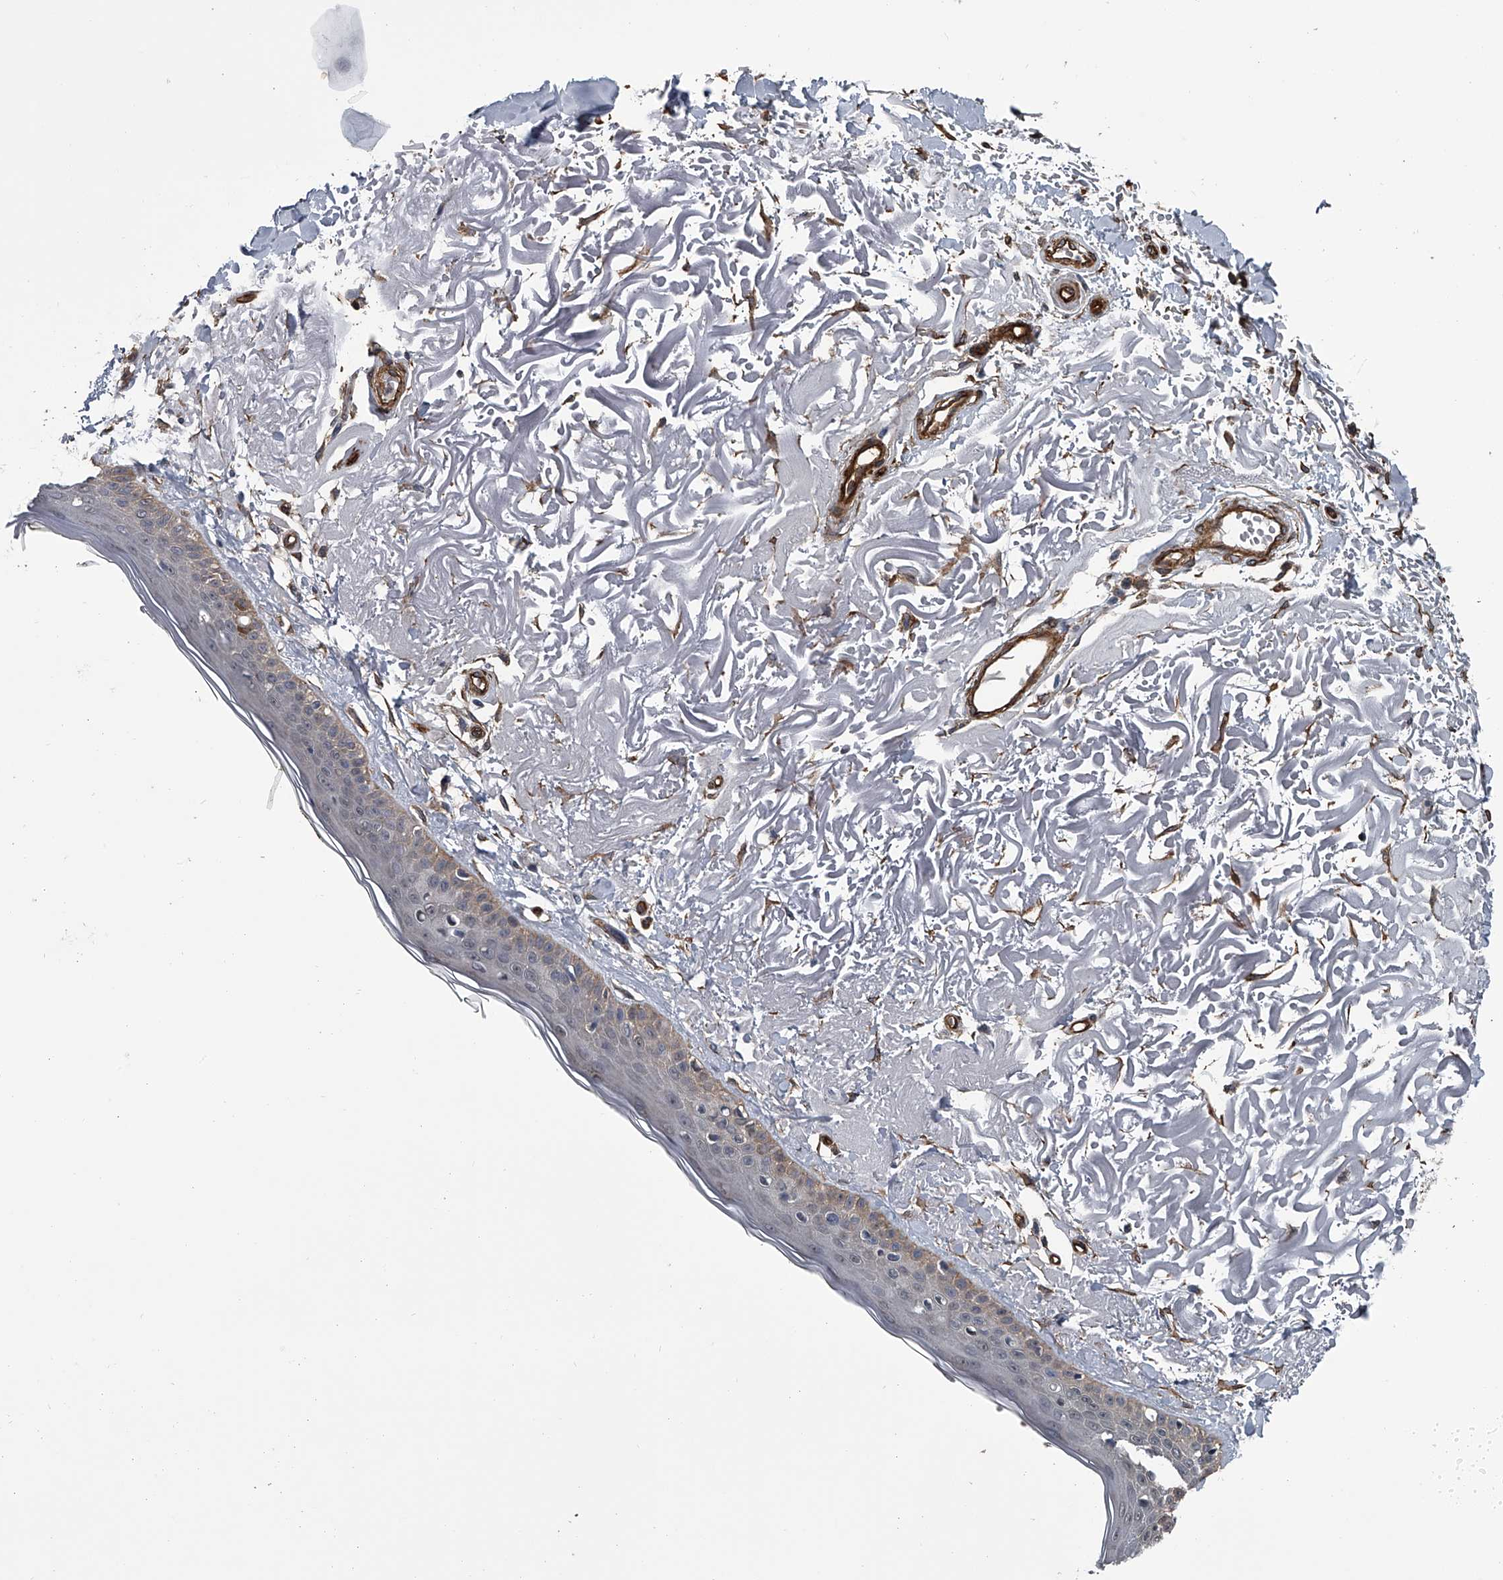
{"staining": {"intensity": "strong", "quantity": ">75%", "location": "cytoplasmic/membranous"}, "tissue": "skin", "cell_type": "Fibroblasts", "image_type": "normal", "snomed": [{"axis": "morphology", "description": "Normal tissue, NOS"}, {"axis": "topography", "description": "Skin"}, {"axis": "topography", "description": "Skeletal muscle"}], "caption": "Immunohistochemistry photomicrograph of unremarkable skin: skin stained using IHC exhibits high levels of strong protein expression localized specifically in the cytoplasmic/membranous of fibroblasts, appearing as a cytoplasmic/membranous brown color.", "gene": "LDLRAD2", "patient": {"sex": "male", "age": 83}}